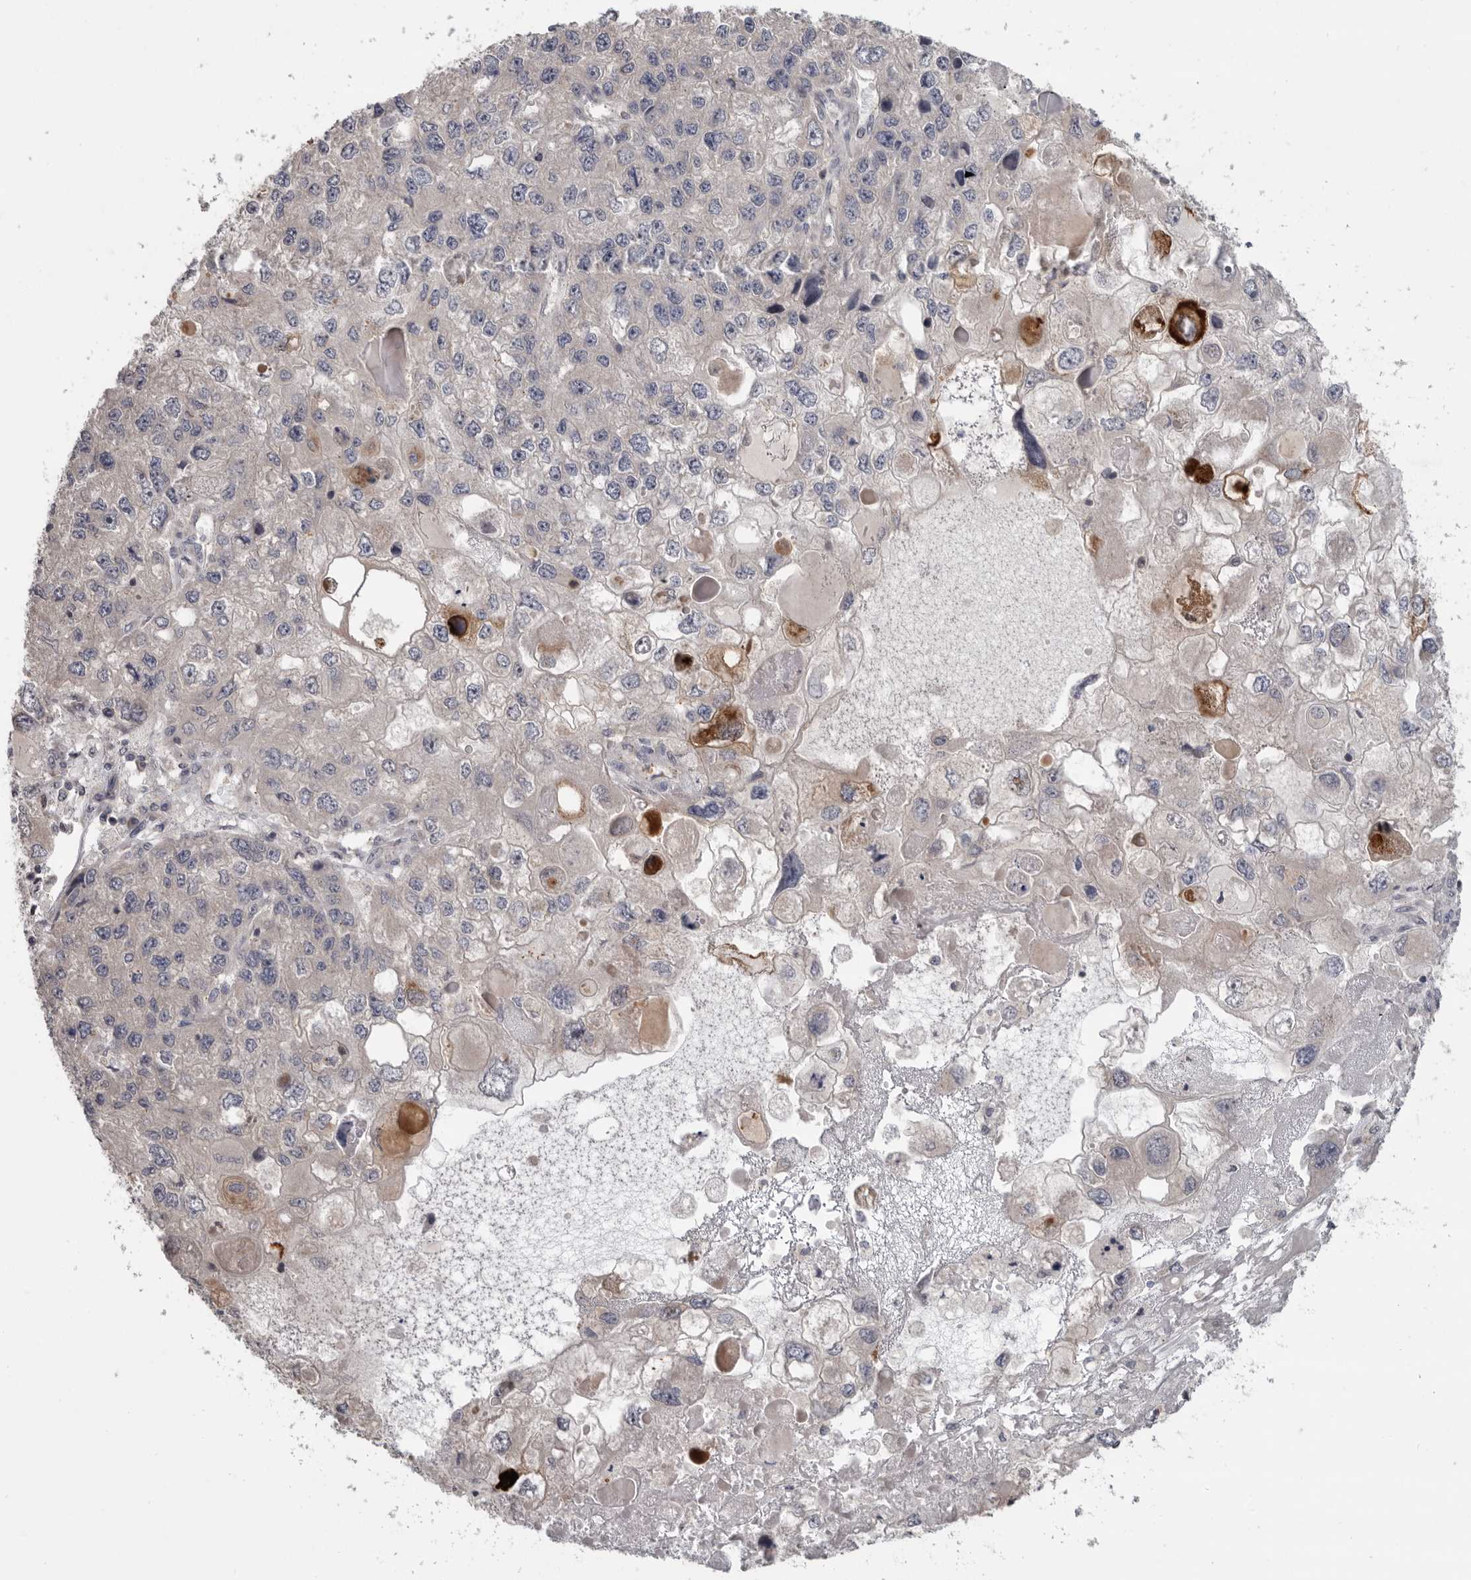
{"staining": {"intensity": "negative", "quantity": "none", "location": "none"}, "tissue": "endometrial cancer", "cell_type": "Tumor cells", "image_type": "cancer", "snomed": [{"axis": "morphology", "description": "Adenocarcinoma, NOS"}, {"axis": "topography", "description": "Endometrium"}], "caption": "This image is of endometrial adenocarcinoma stained with immunohistochemistry to label a protein in brown with the nuclei are counter-stained blue. There is no expression in tumor cells.", "gene": "KLK5", "patient": {"sex": "female", "age": 49}}